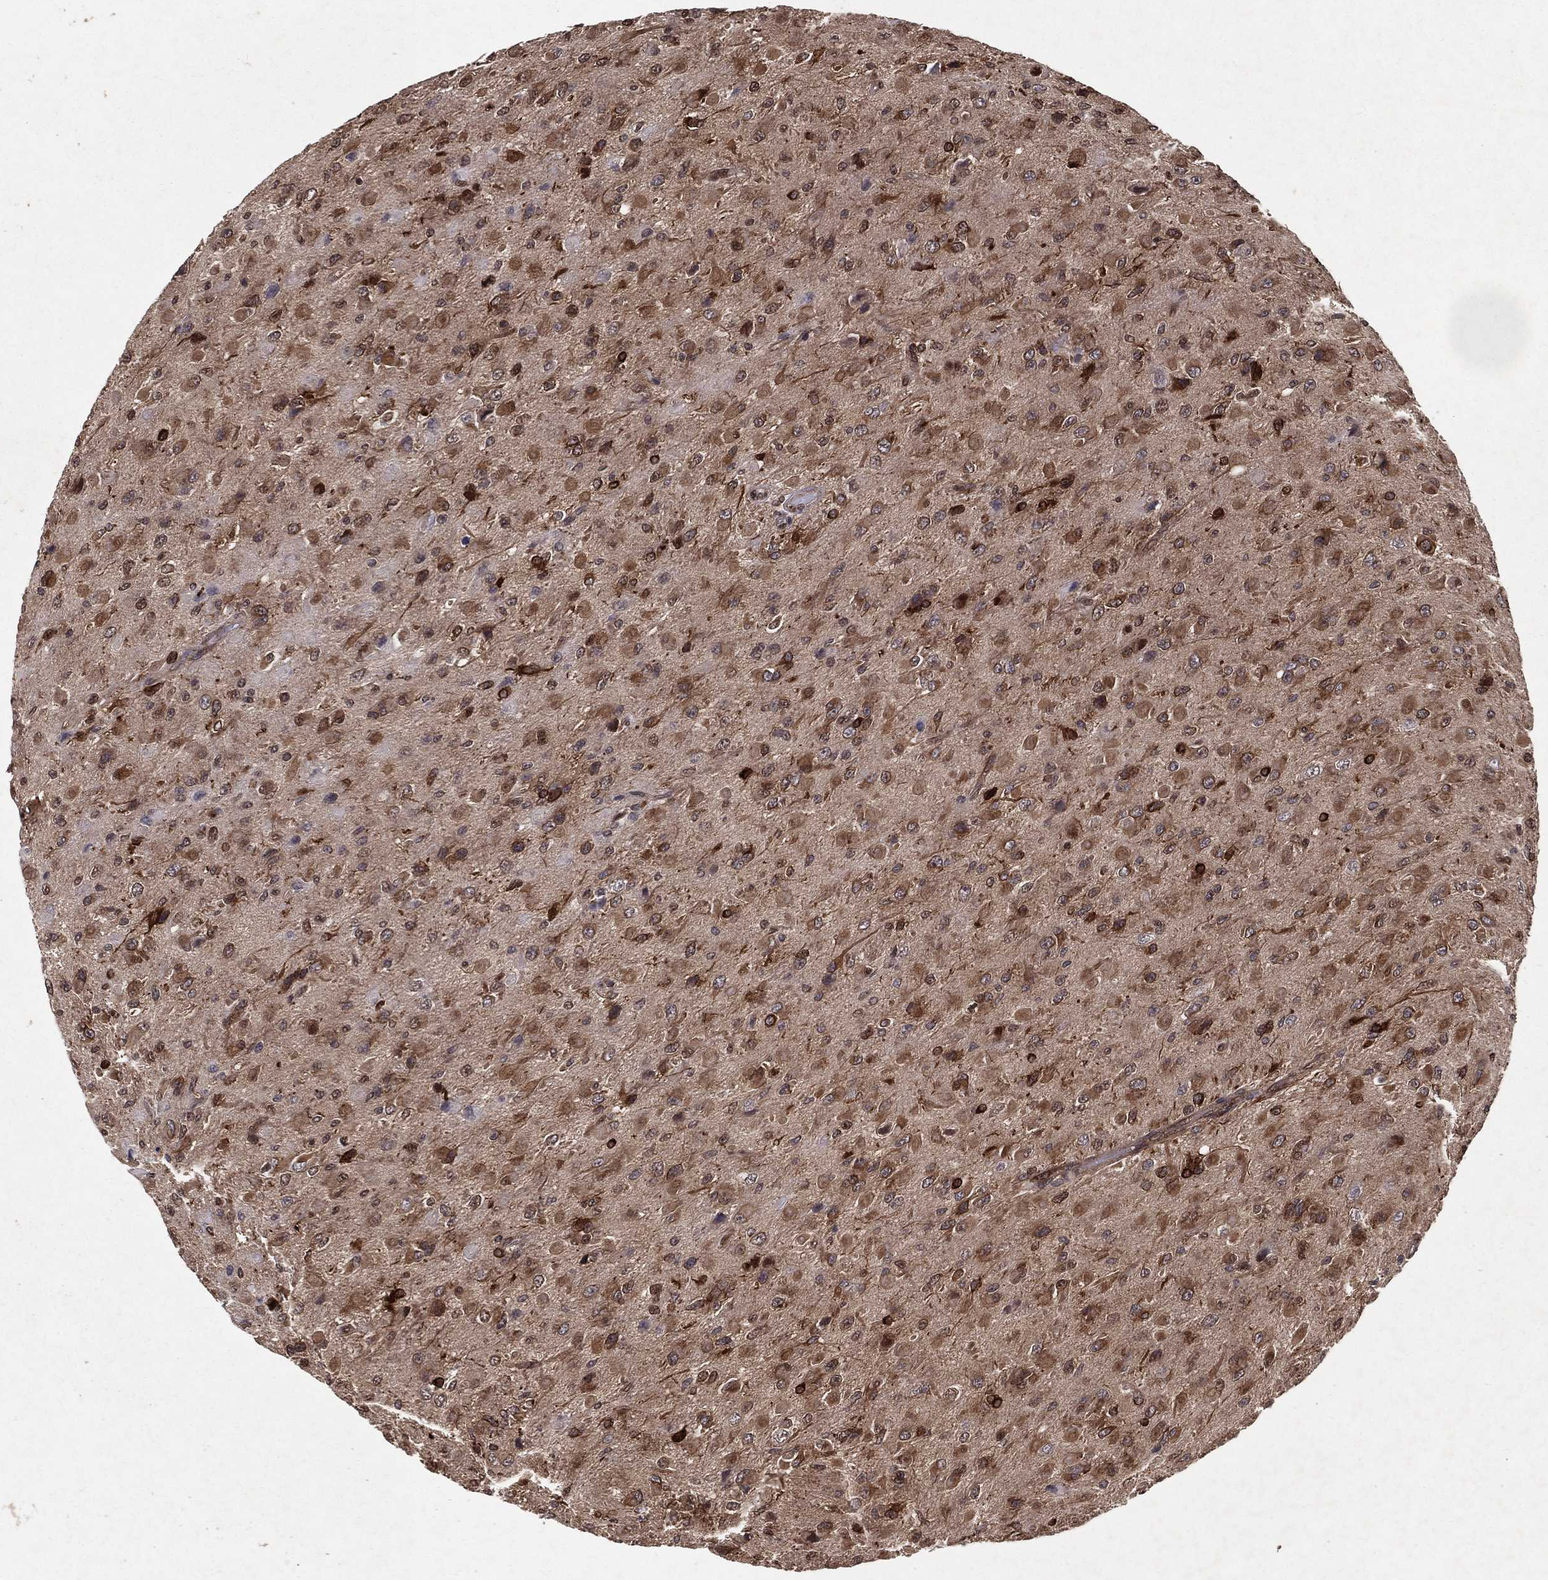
{"staining": {"intensity": "moderate", "quantity": ">75%", "location": "cytoplasmic/membranous"}, "tissue": "glioma", "cell_type": "Tumor cells", "image_type": "cancer", "snomed": [{"axis": "morphology", "description": "Glioma, malignant, High grade"}, {"axis": "topography", "description": "Cerebral cortex"}], "caption": "Protein positivity by immunohistochemistry (IHC) shows moderate cytoplasmic/membranous expression in approximately >75% of tumor cells in glioma. (DAB IHC, brown staining for protein, blue staining for nuclei).", "gene": "CERS2", "patient": {"sex": "male", "age": 35}}